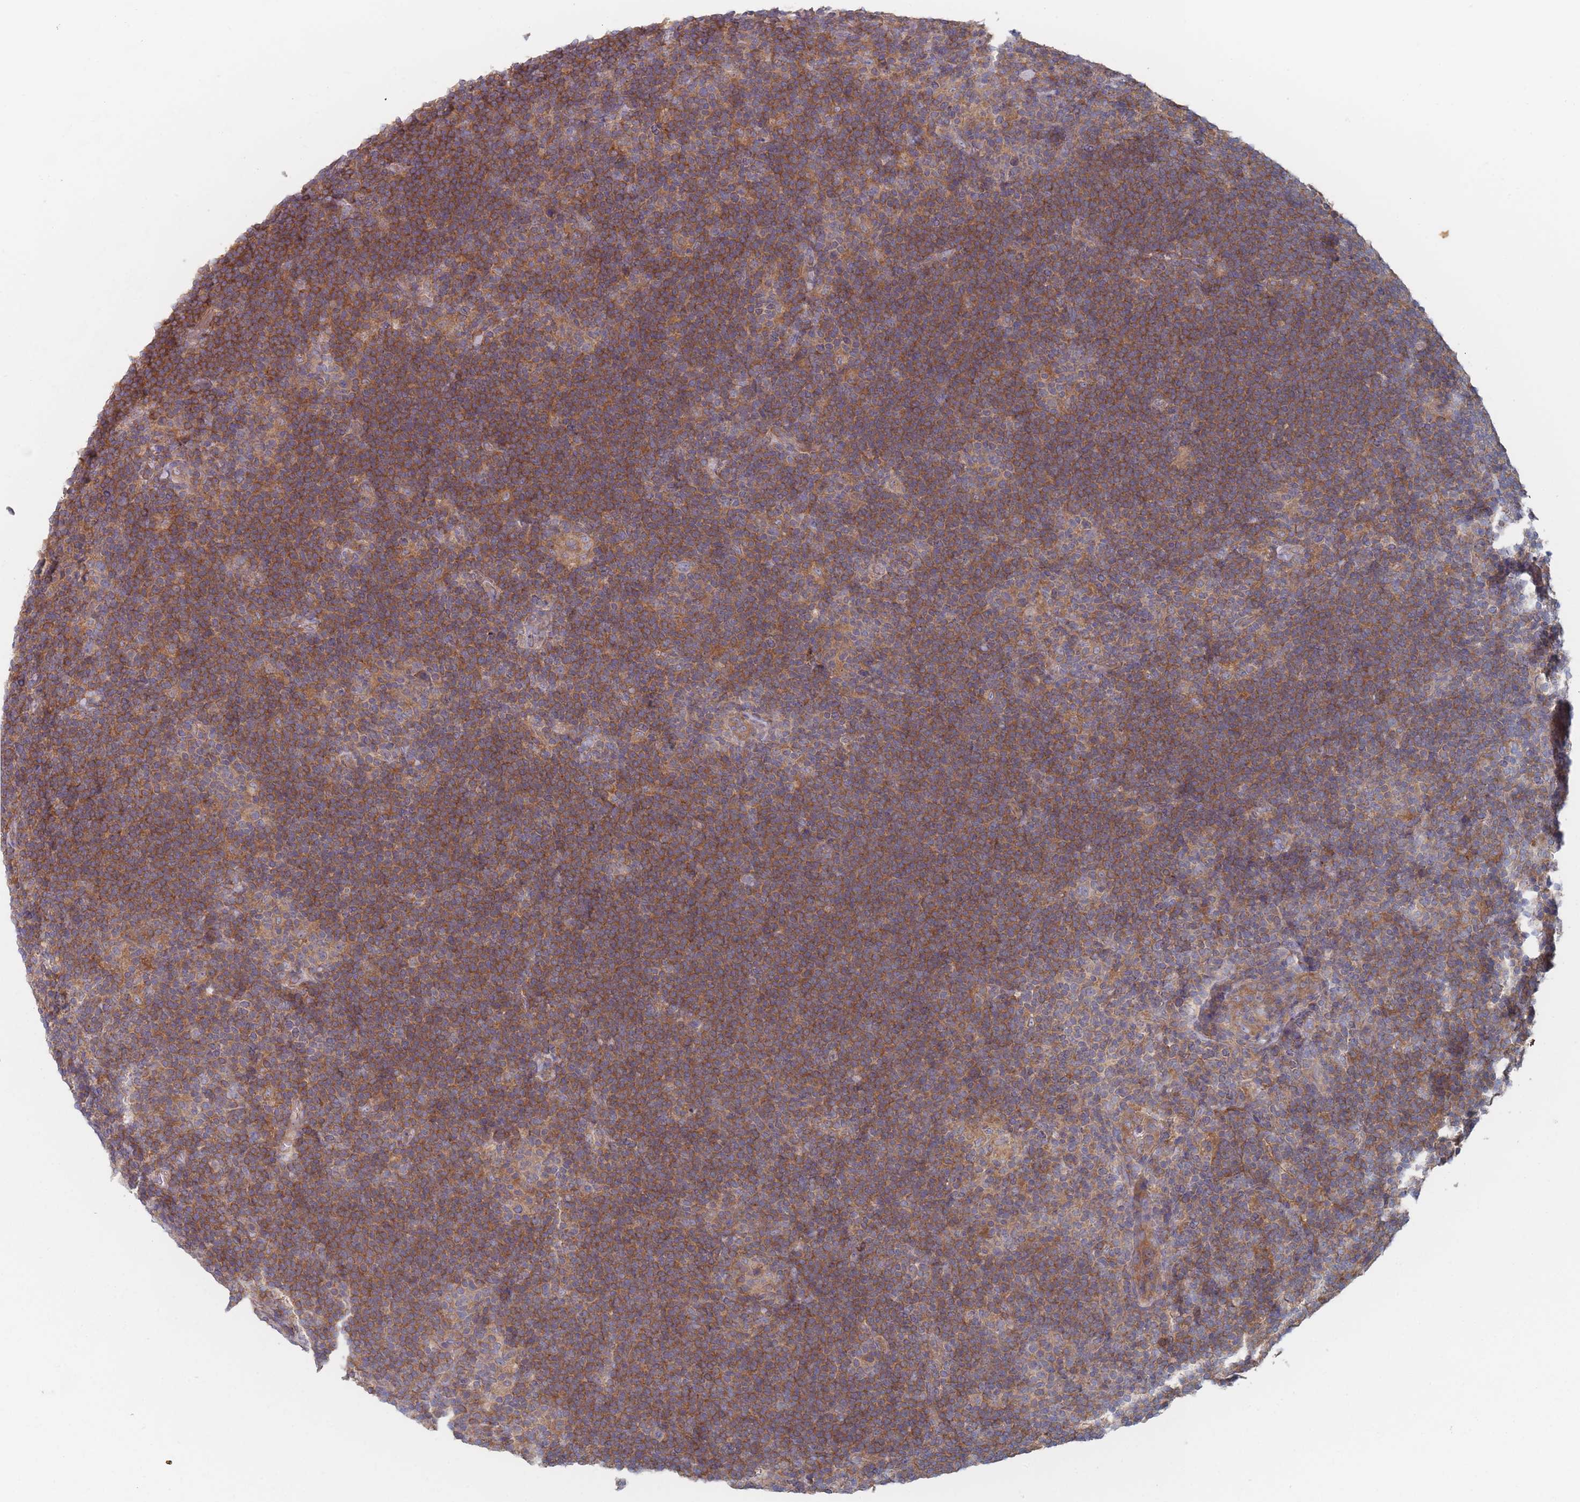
{"staining": {"intensity": "weak", "quantity": "25%-75%", "location": "cytoplasmic/membranous"}, "tissue": "lymphoma", "cell_type": "Tumor cells", "image_type": "cancer", "snomed": [{"axis": "morphology", "description": "Hodgkin's disease, NOS"}, {"axis": "topography", "description": "Lymph node"}], "caption": "A brown stain shows weak cytoplasmic/membranous staining of a protein in lymphoma tumor cells. The protein of interest is stained brown, and the nuclei are stained in blue (DAB IHC with brightfield microscopy, high magnification).", "gene": "EFCC1", "patient": {"sex": "female", "age": 57}}